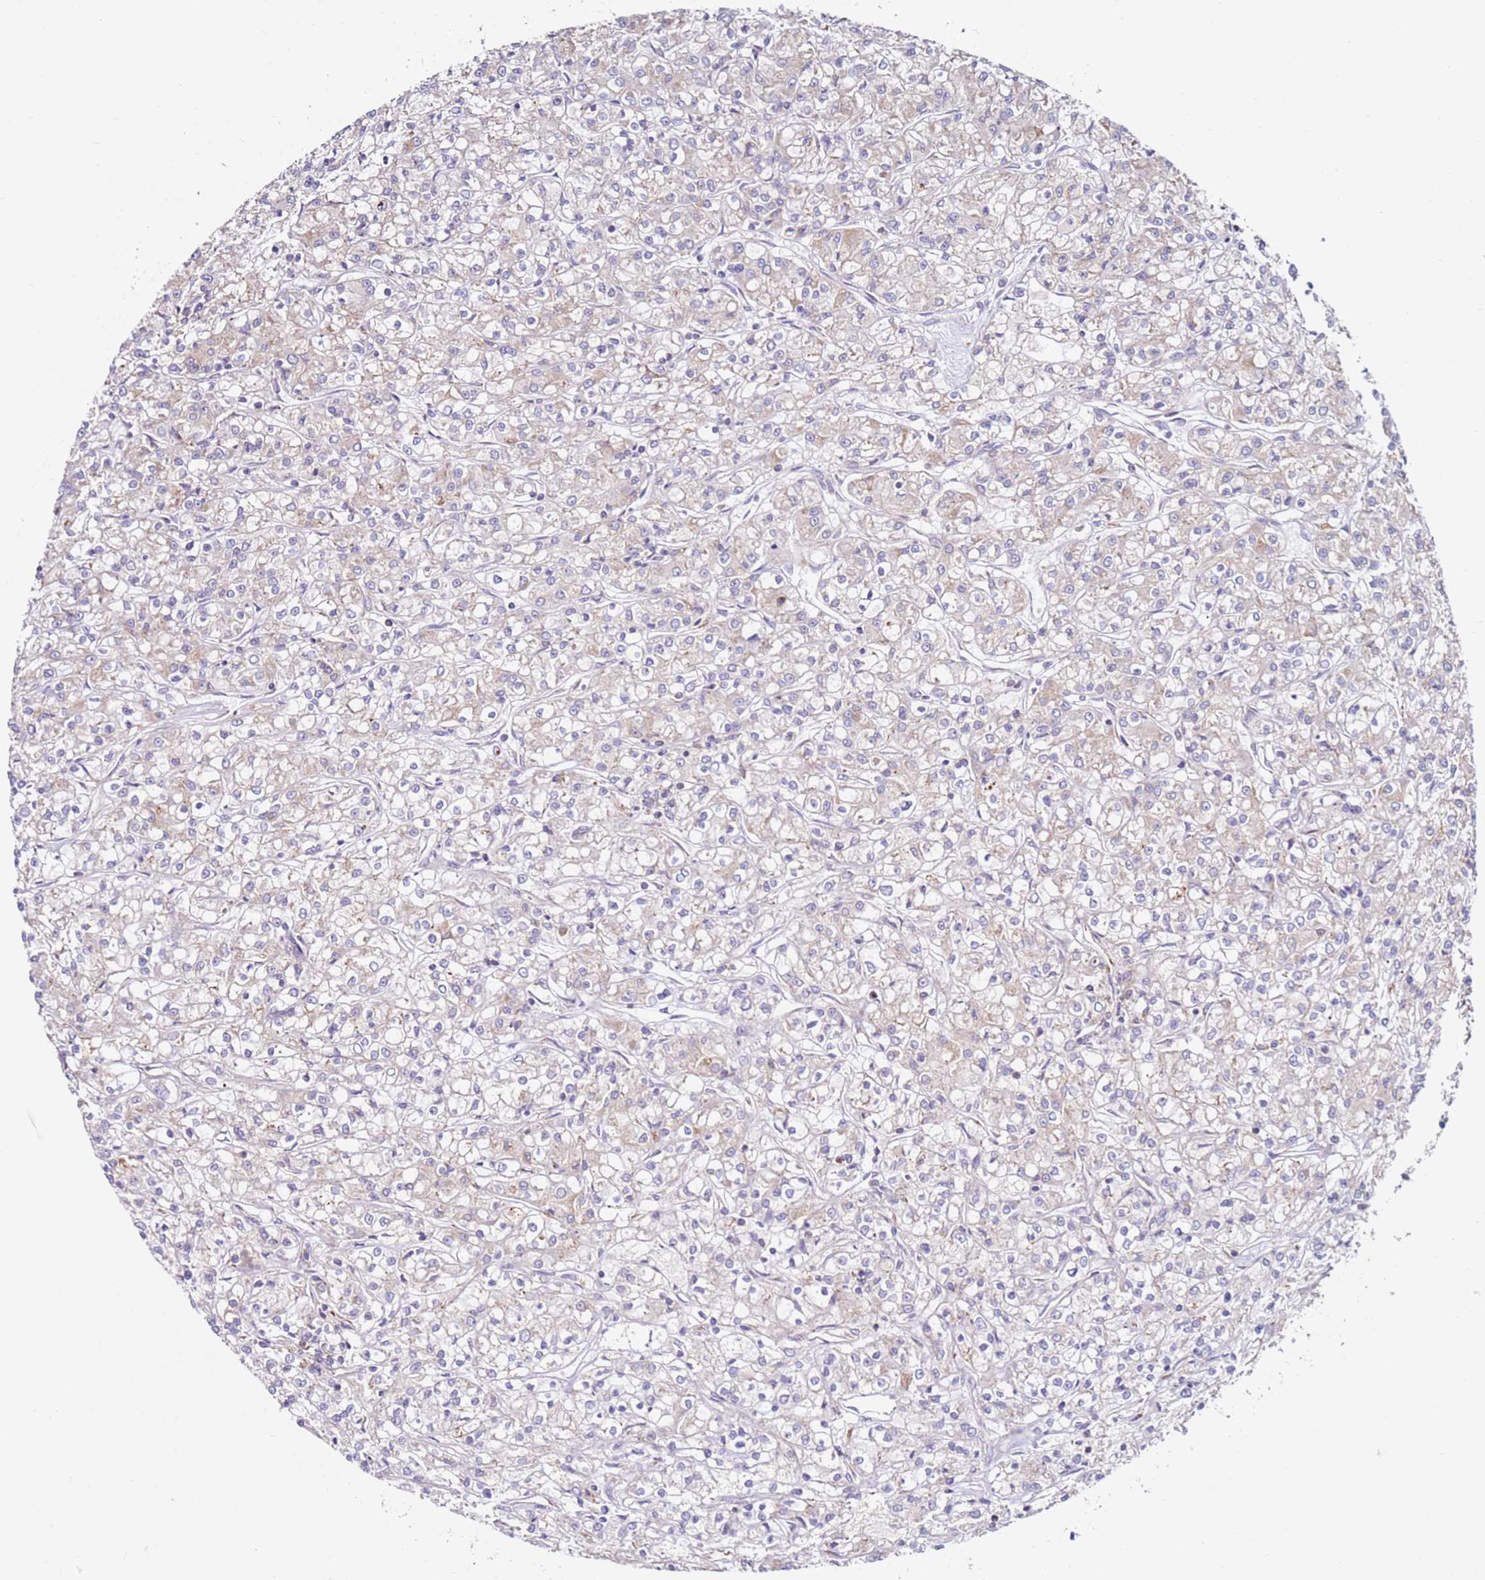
{"staining": {"intensity": "weak", "quantity": "25%-75%", "location": "cytoplasmic/membranous"}, "tissue": "renal cancer", "cell_type": "Tumor cells", "image_type": "cancer", "snomed": [{"axis": "morphology", "description": "Adenocarcinoma, NOS"}, {"axis": "topography", "description": "Kidney"}], "caption": "Immunohistochemical staining of human adenocarcinoma (renal) reveals low levels of weak cytoplasmic/membranous positivity in about 25%-75% of tumor cells.", "gene": "CNOT9", "patient": {"sex": "female", "age": 59}}